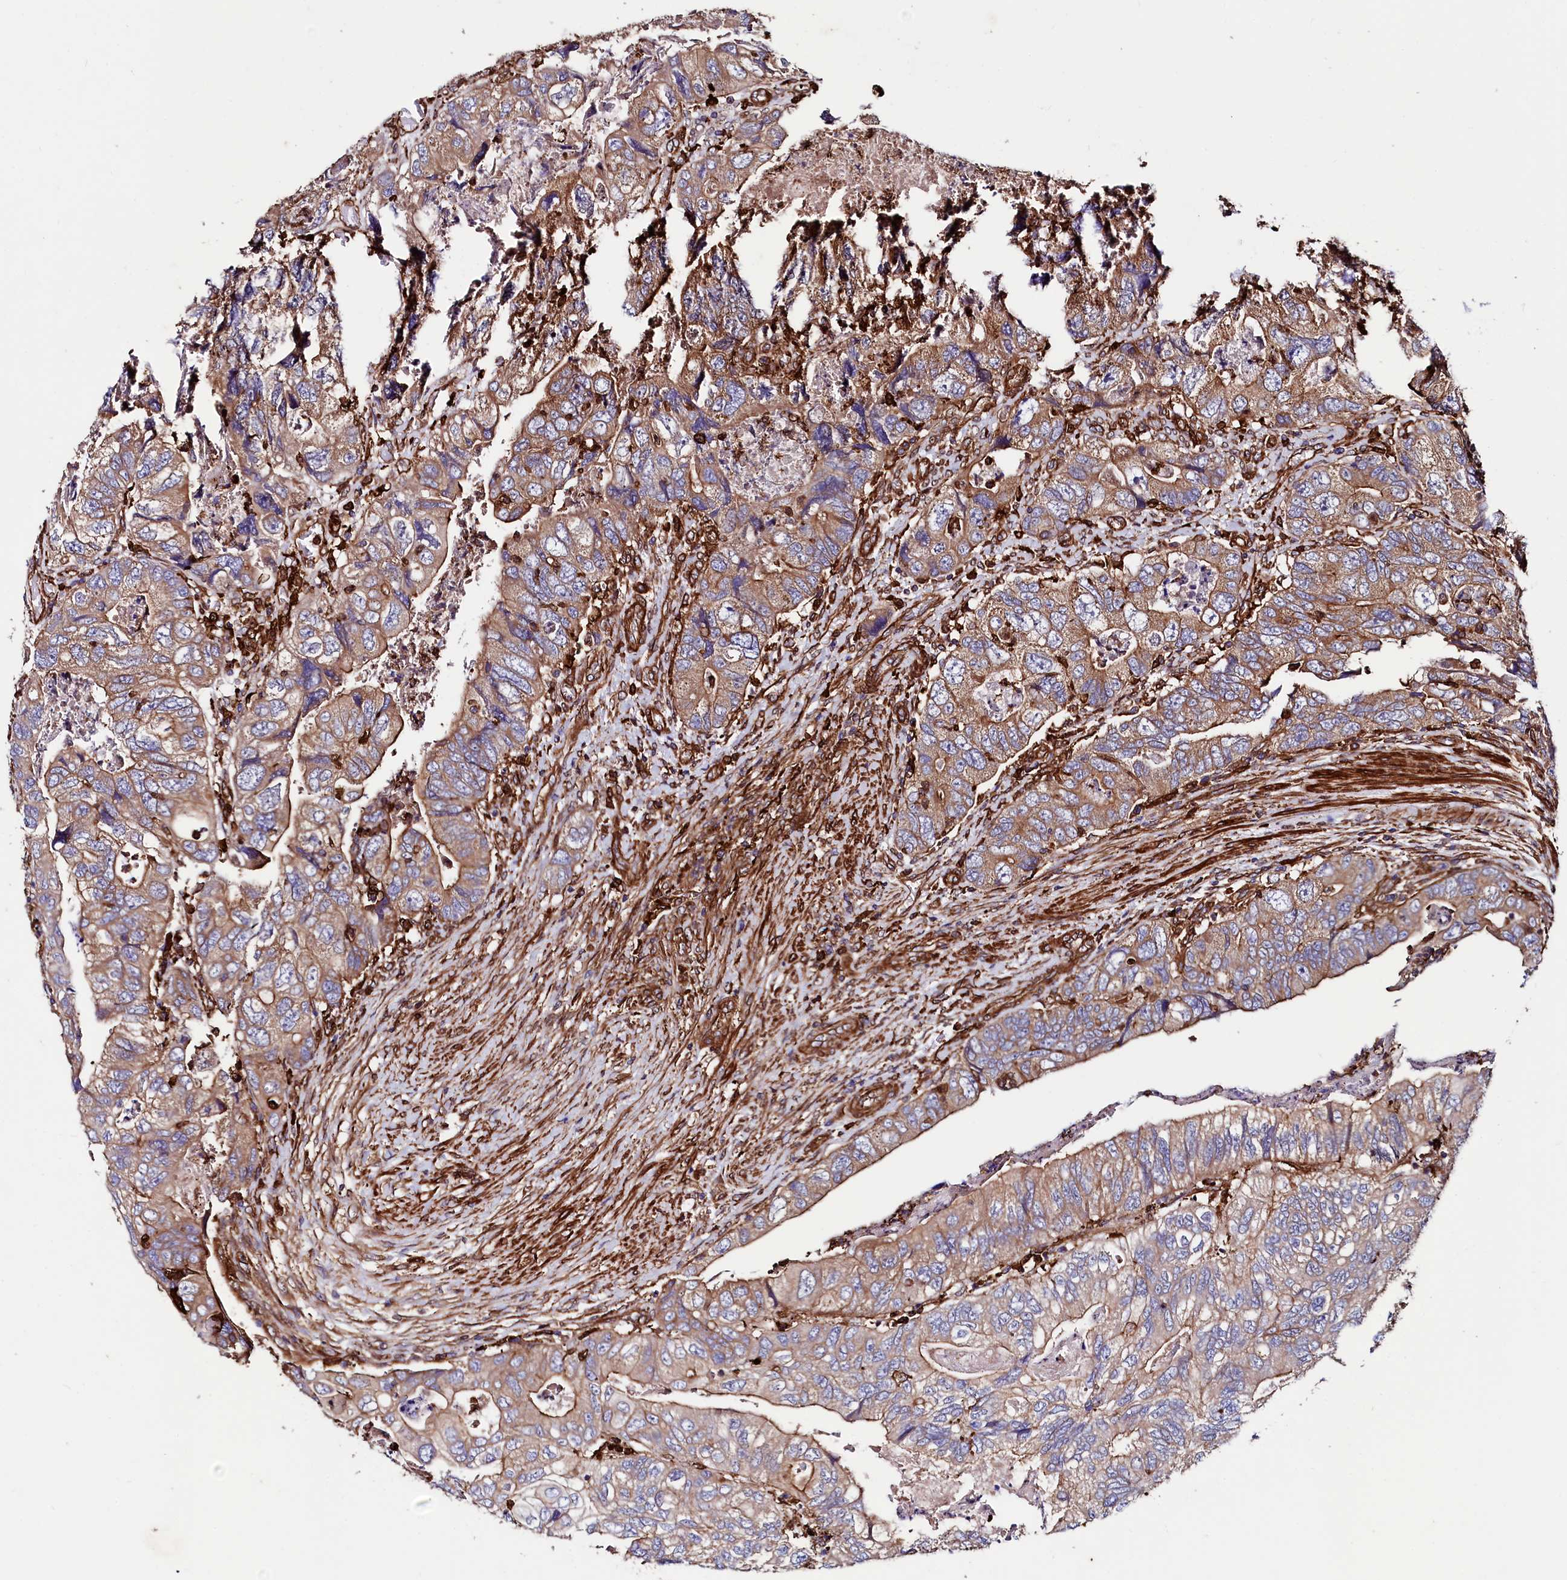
{"staining": {"intensity": "moderate", "quantity": ">75%", "location": "cytoplasmic/membranous"}, "tissue": "colorectal cancer", "cell_type": "Tumor cells", "image_type": "cancer", "snomed": [{"axis": "morphology", "description": "Adenocarcinoma, NOS"}, {"axis": "topography", "description": "Rectum"}], "caption": "Protein analysis of colorectal cancer (adenocarcinoma) tissue reveals moderate cytoplasmic/membranous expression in about >75% of tumor cells.", "gene": "STAMBPL1", "patient": {"sex": "male", "age": 63}}